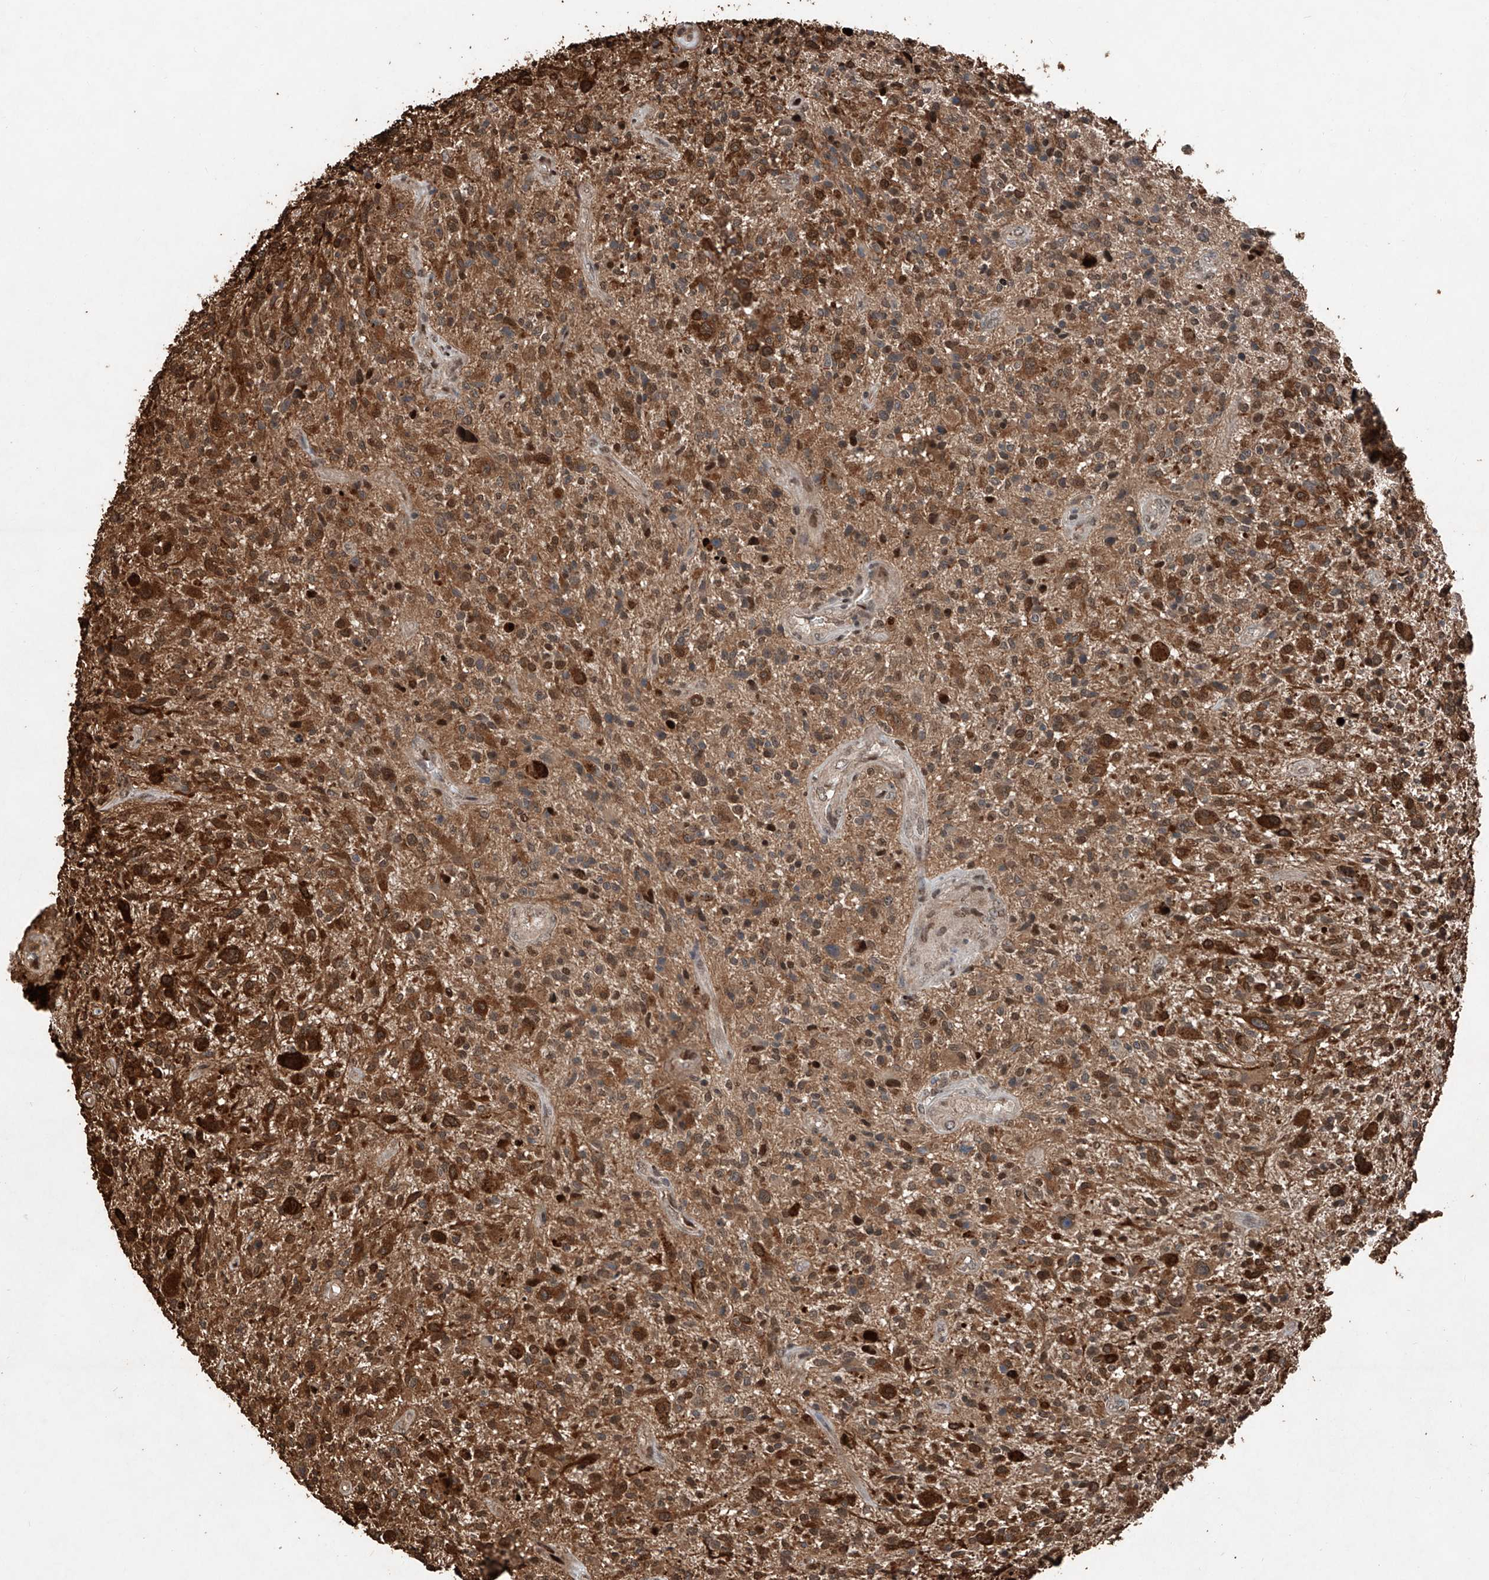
{"staining": {"intensity": "strong", "quantity": ">75%", "location": "cytoplasmic/membranous"}, "tissue": "glioma", "cell_type": "Tumor cells", "image_type": "cancer", "snomed": [{"axis": "morphology", "description": "Glioma, malignant, High grade"}, {"axis": "topography", "description": "Brain"}], "caption": "Protein expression analysis of human high-grade glioma (malignant) reveals strong cytoplasmic/membranous staining in about >75% of tumor cells.", "gene": "RMND1", "patient": {"sex": "male", "age": 47}}